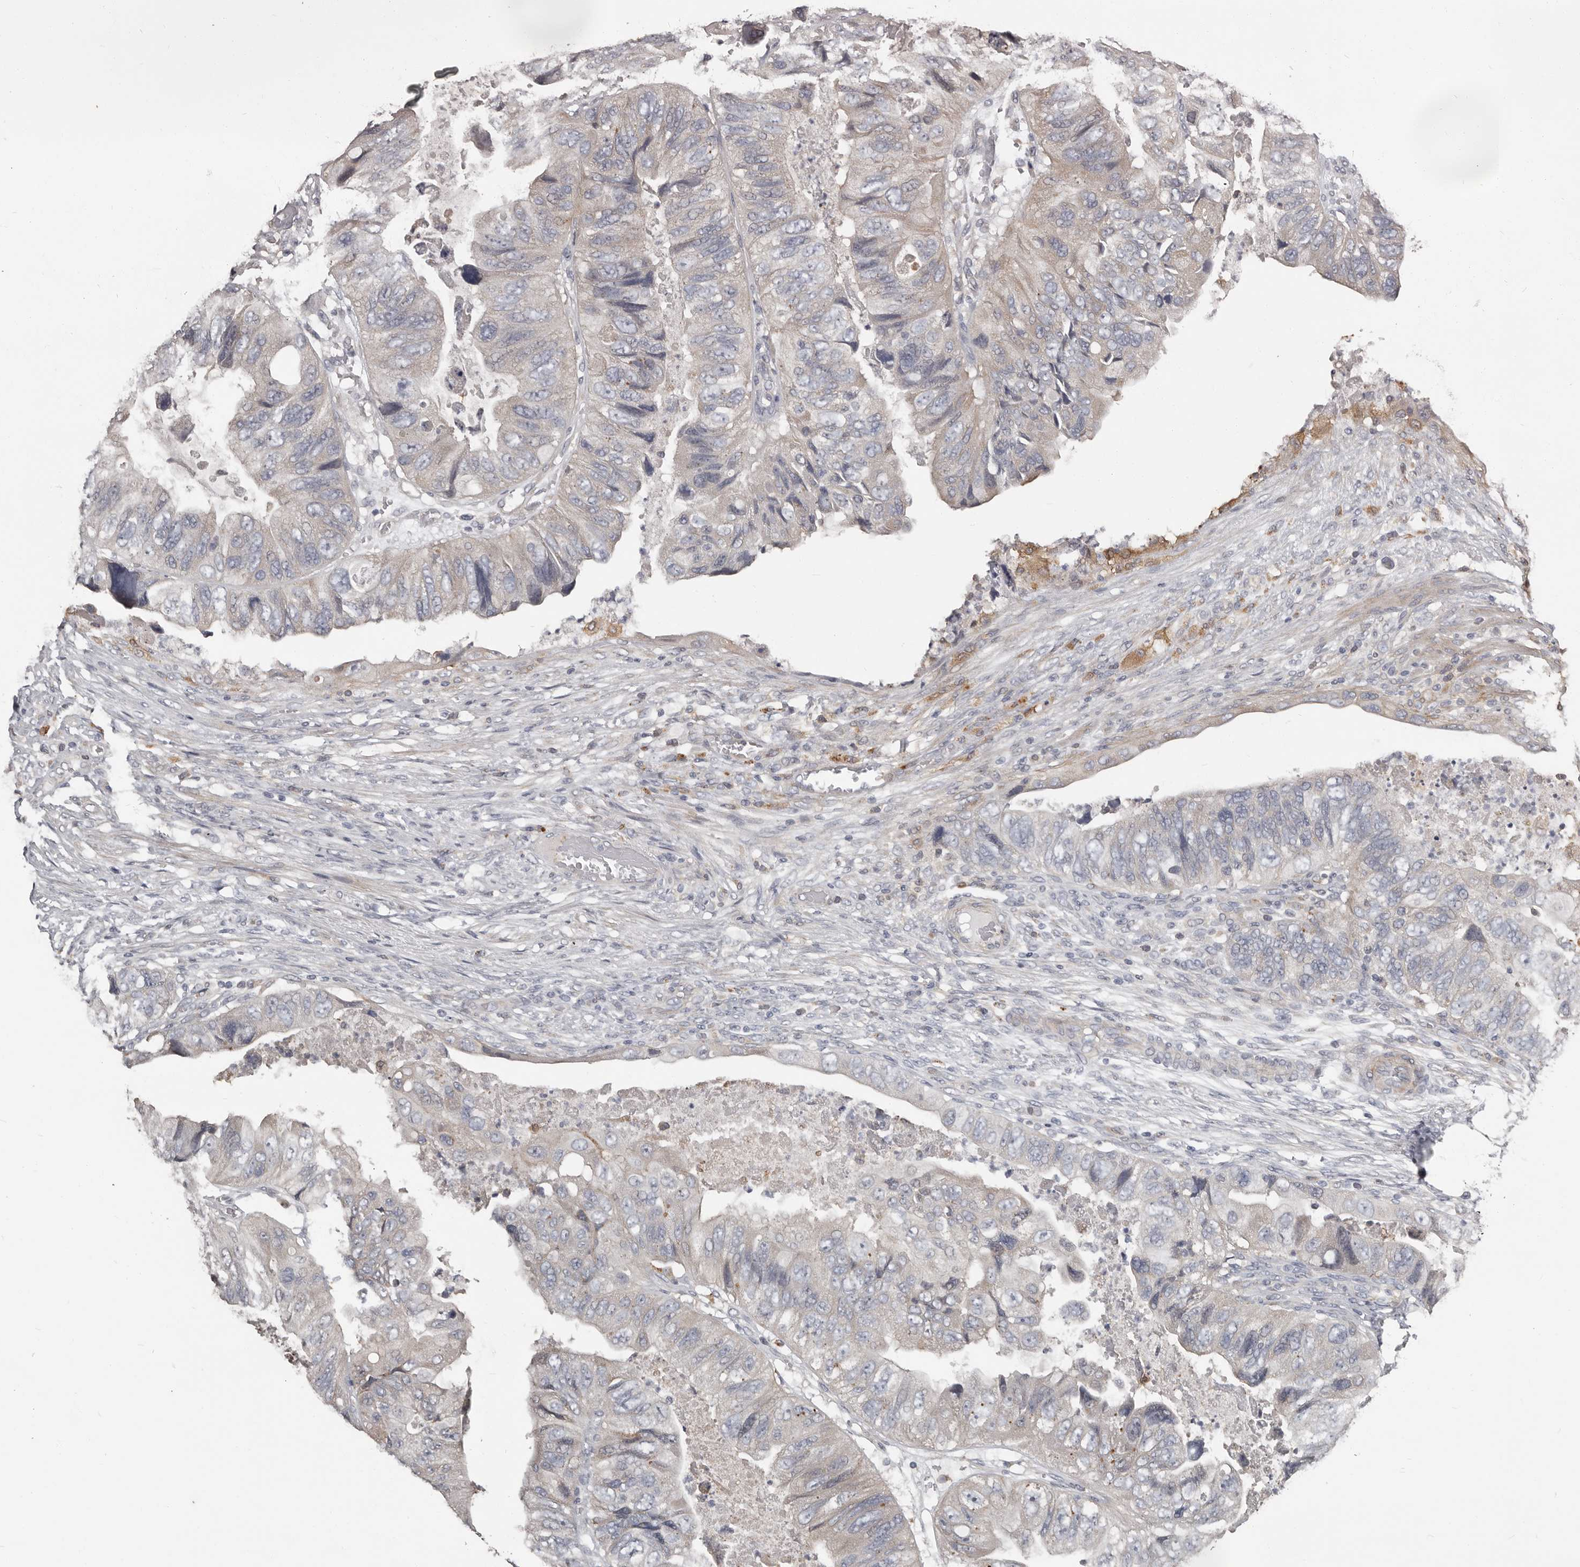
{"staining": {"intensity": "weak", "quantity": "<25%", "location": "cytoplasmic/membranous"}, "tissue": "colorectal cancer", "cell_type": "Tumor cells", "image_type": "cancer", "snomed": [{"axis": "morphology", "description": "Adenocarcinoma, NOS"}, {"axis": "topography", "description": "Rectum"}], "caption": "This is a photomicrograph of immunohistochemistry (IHC) staining of colorectal cancer, which shows no expression in tumor cells.", "gene": "KCNJ8", "patient": {"sex": "male", "age": 63}}